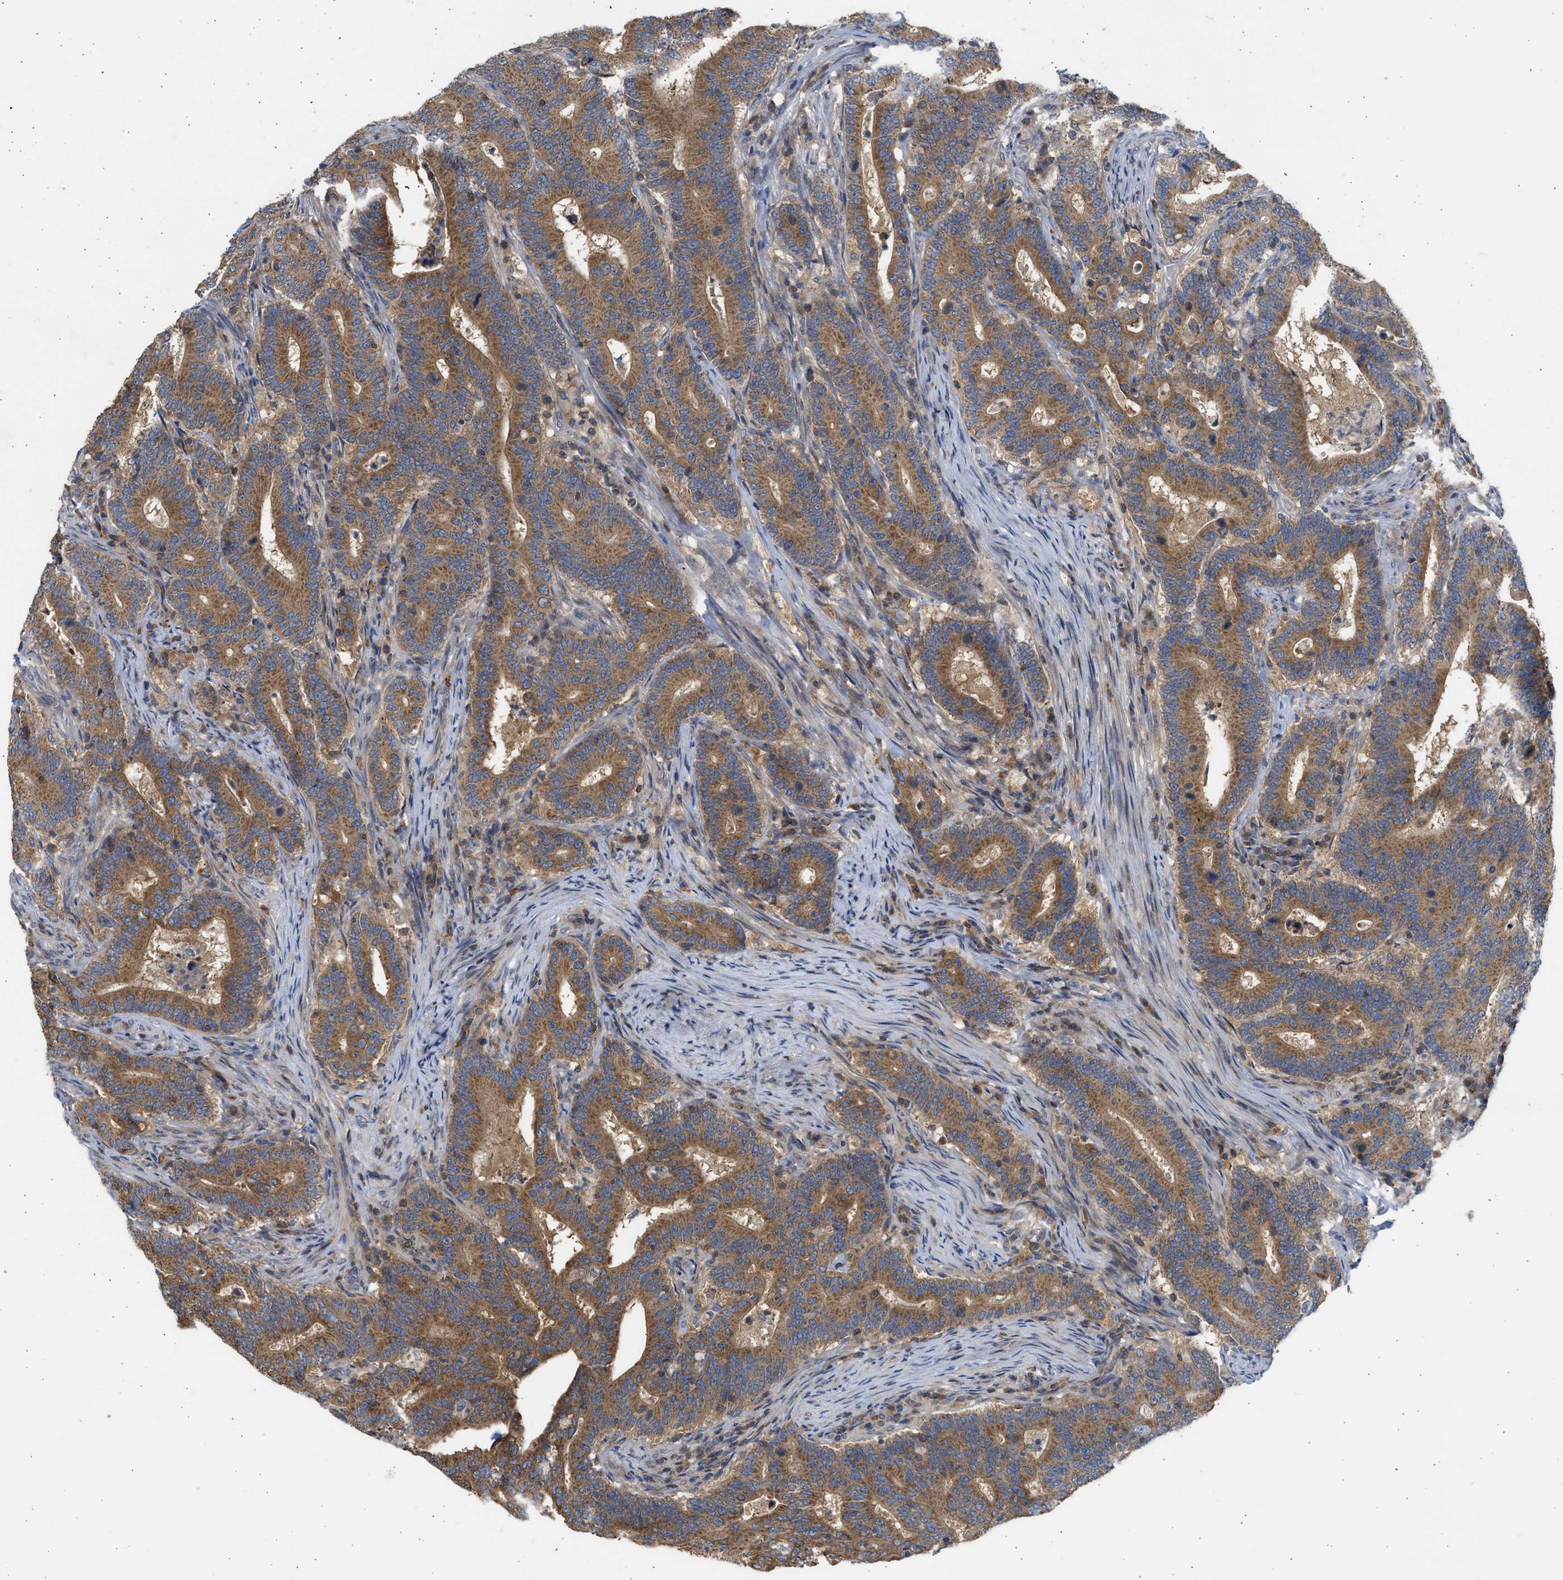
{"staining": {"intensity": "moderate", "quantity": ">75%", "location": "cytoplasmic/membranous"}, "tissue": "colorectal cancer", "cell_type": "Tumor cells", "image_type": "cancer", "snomed": [{"axis": "morphology", "description": "Adenocarcinoma, NOS"}, {"axis": "topography", "description": "Colon"}], "caption": "Colorectal adenocarcinoma tissue reveals moderate cytoplasmic/membranous positivity in approximately >75% of tumor cells, visualized by immunohistochemistry. (DAB = brown stain, brightfield microscopy at high magnification).", "gene": "CYP1A1", "patient": {"sex": "female", "age": 66}}